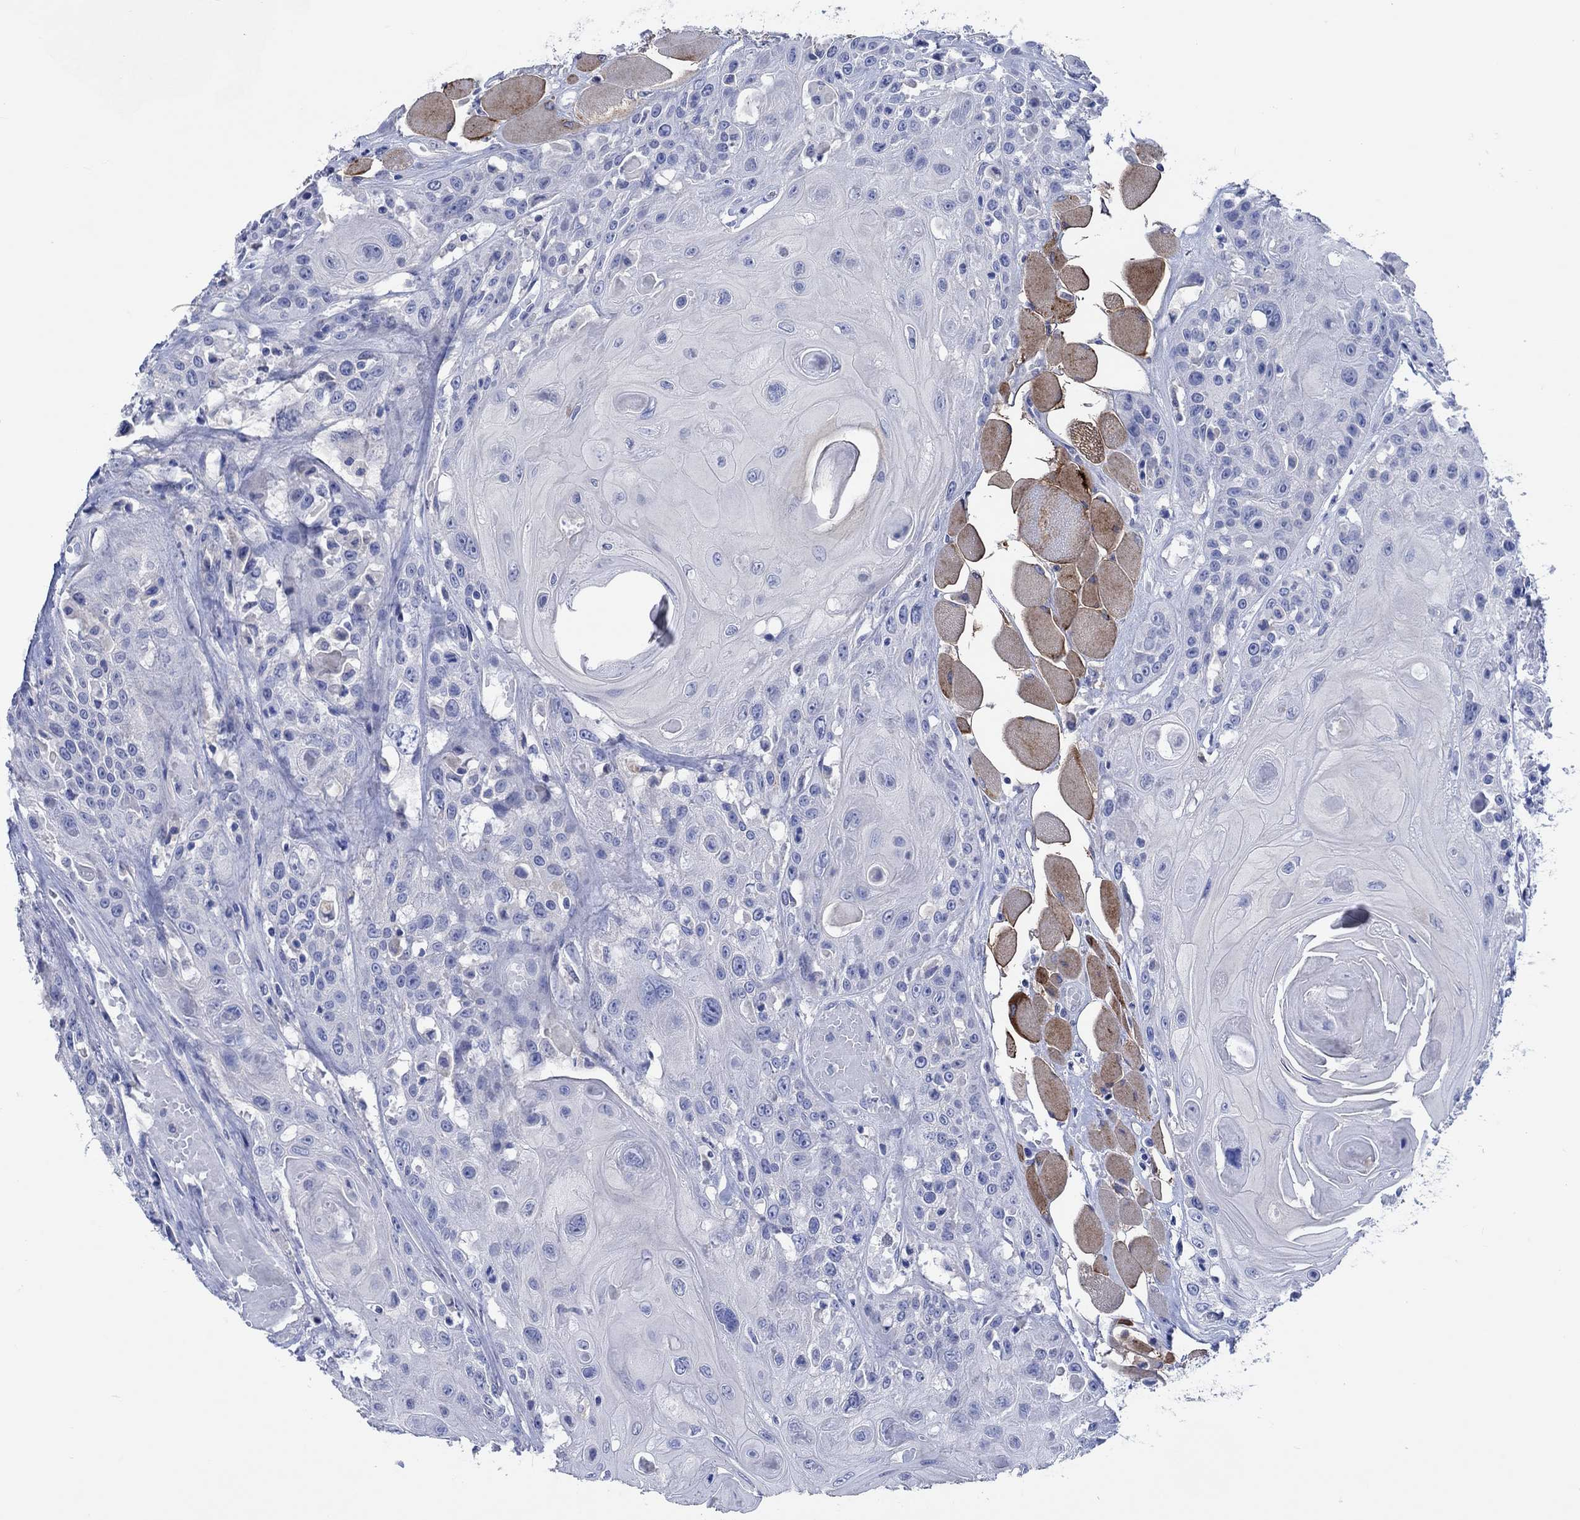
{"staining": {"intensity": "negative", "quantity": "none", "location": "none"}, "tissue": "head and neck cancer", "cell_type": "Tumor cells", "image_type": "cancer", "snomed": [{"axis": "morphology", "description": "Squamous cell carcinoma, NOS"}, {"axis": "topography", "description": "Head-Neck"}], "caption": "A high-resolution micrograph shows immunohistochemistry staining of head and neck cancer (squamous cell carcinoma), which displays no significant positivity in tumor cells.", "gene": "SHISA4", "patient": {"sex": "female", "age": 59}}